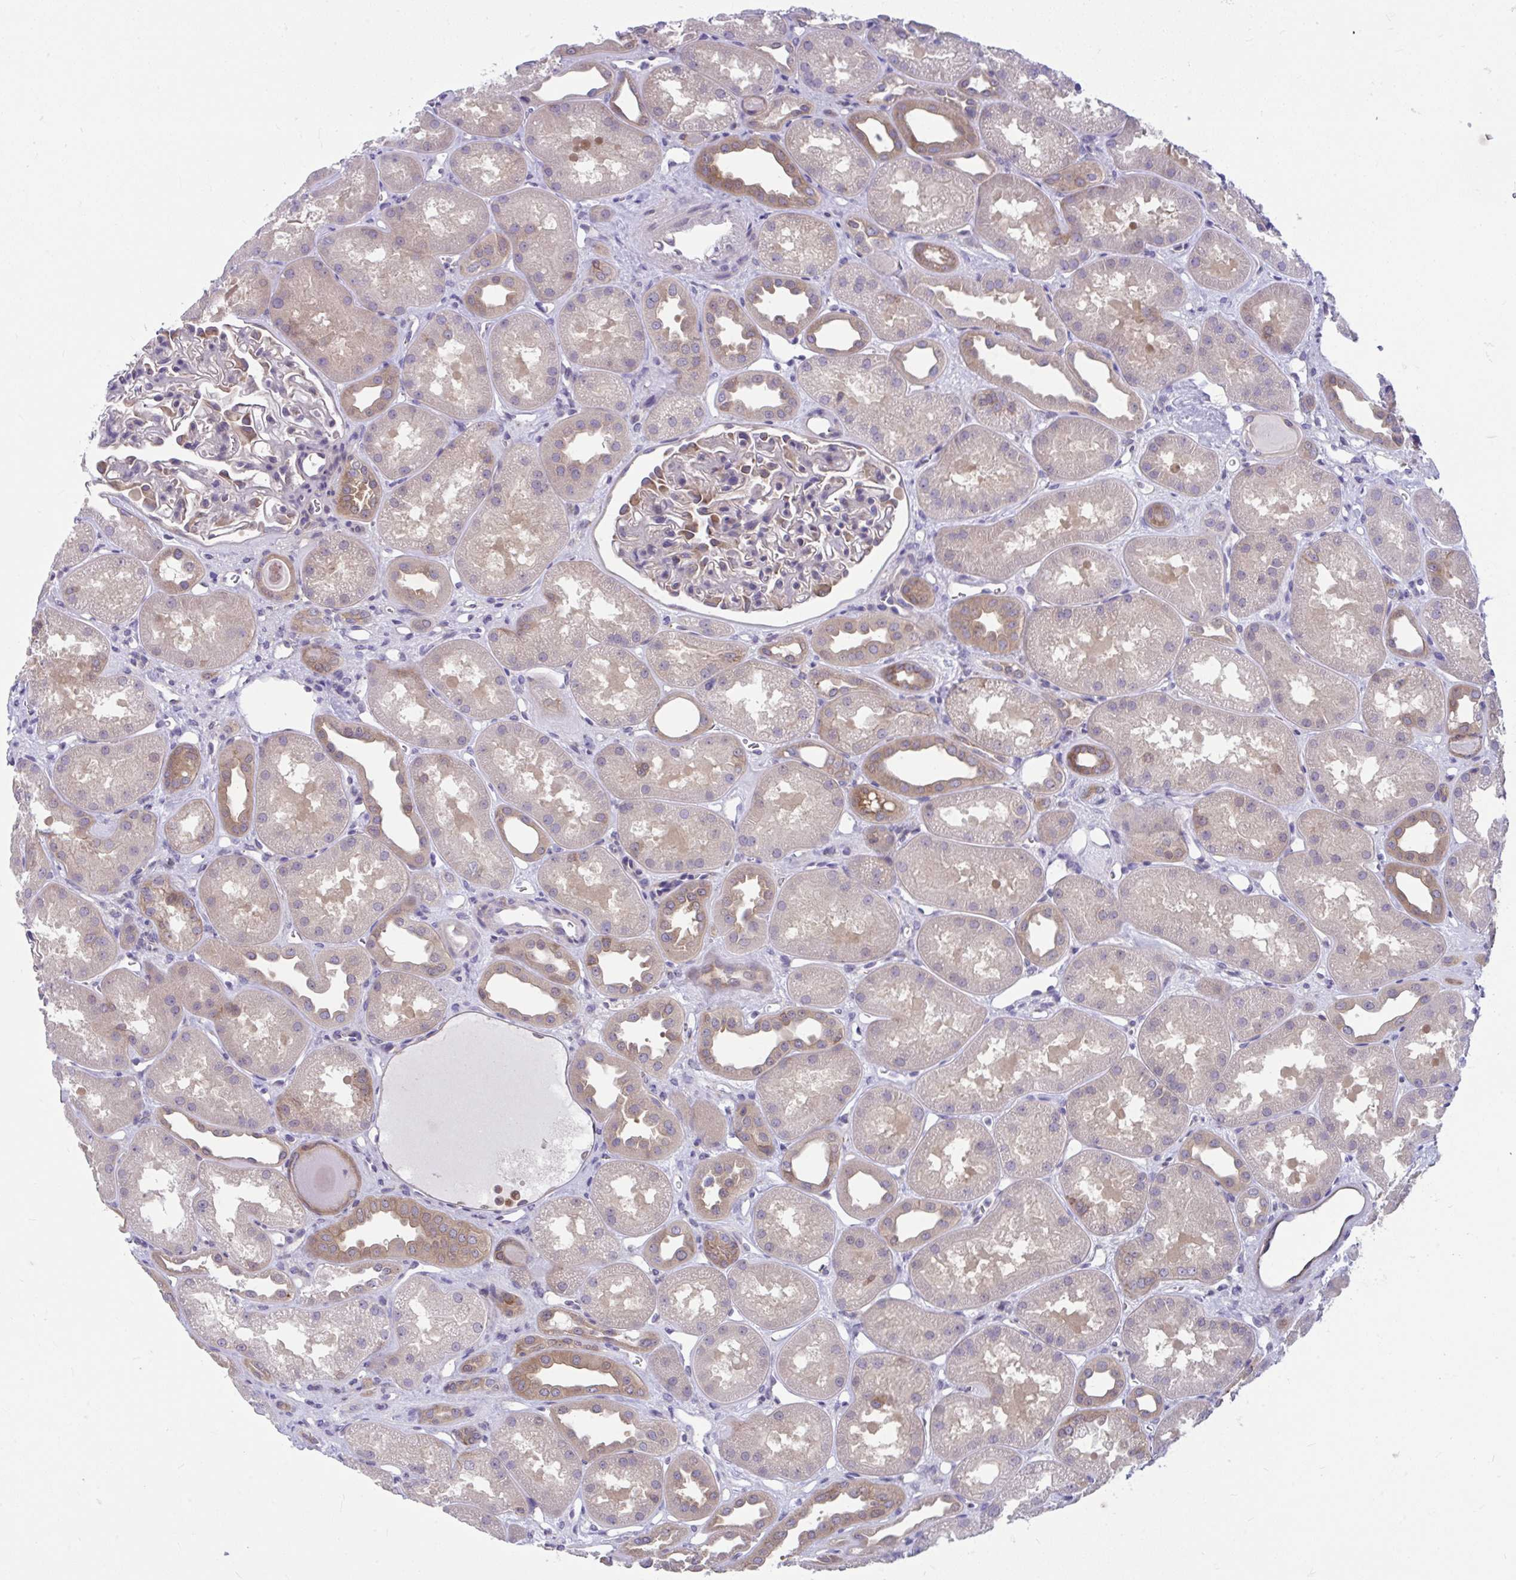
{"staining": {"intensity": "moderate", "quantity": "<25%", "location": "cytoplasmic/membranous"}, "tissue": "kidney", "cell_type": "Cells in glomeruli", "image_type": "normal", "snomed": [{"axis": "morphology", "description": "Normal tissue, NOS"}, {"axis": "topography", "description": "Kidney"}], "caption": "A brown stain shows moderate cytoplasmic/membranous positivity of a protein in cells in glomeruli of unremarkable human kidney.", "gene": "PCDHB7", "patient": {"sex": "male", "age": 61}}